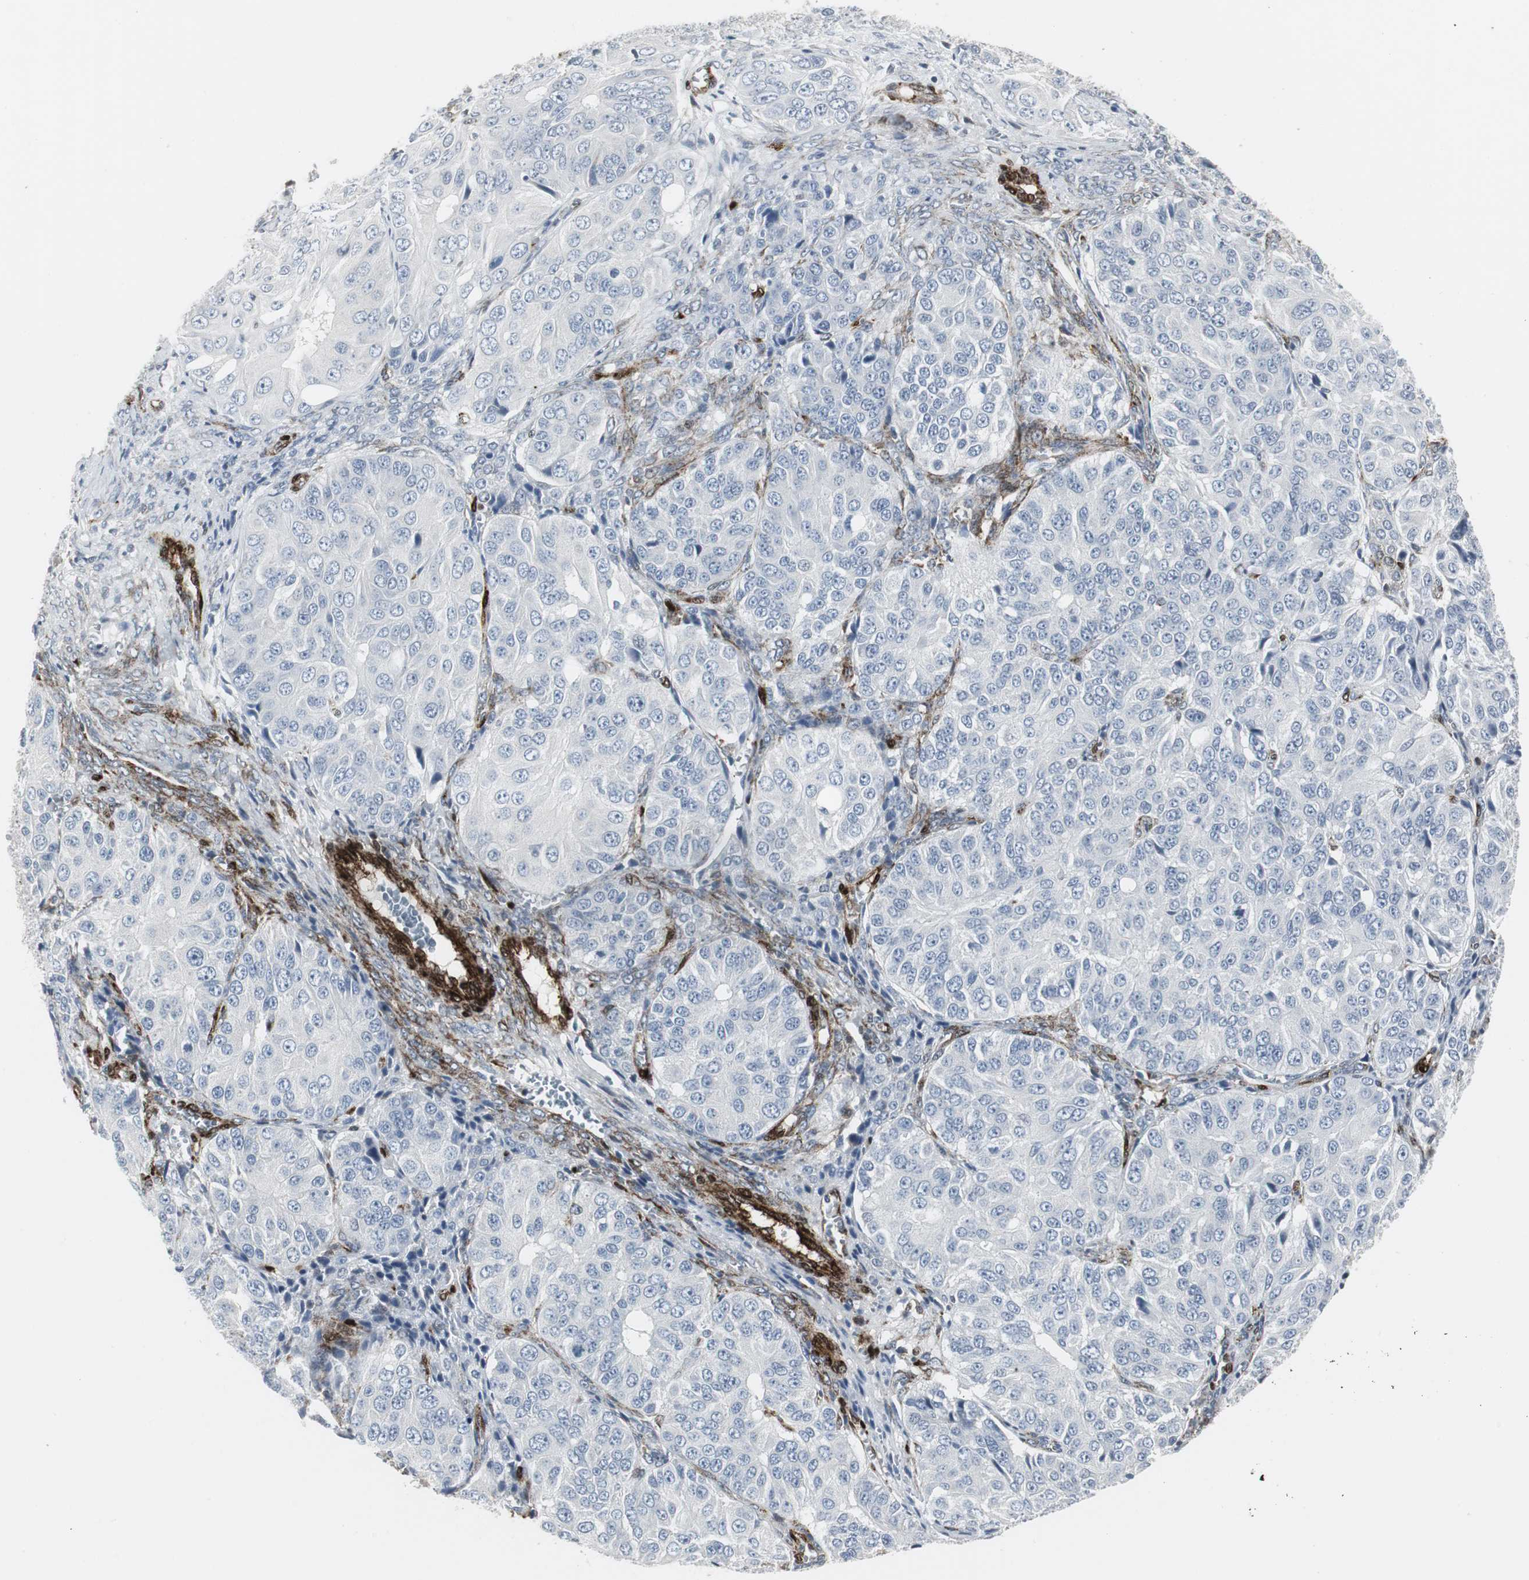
{"staining": {"intensity": "negative", "quantity": "none", "location": "none"}, "tissue": "ovarian cancer", "cell_type": "Tumor cells", "image_type": "cancer", "snomed": [{"axis": "morphology", "description": "Carcinoma, endometroid"}, {"axis": "topography", "description": "Ovary"}], "caption": "DAB immunohistochemical staining of human endometroid carcinoma (ovarian) exhibits no significant staining in tumor cells.", "gene": "PPP1R14A", "patient": {"sex": "female", "age": 51}}